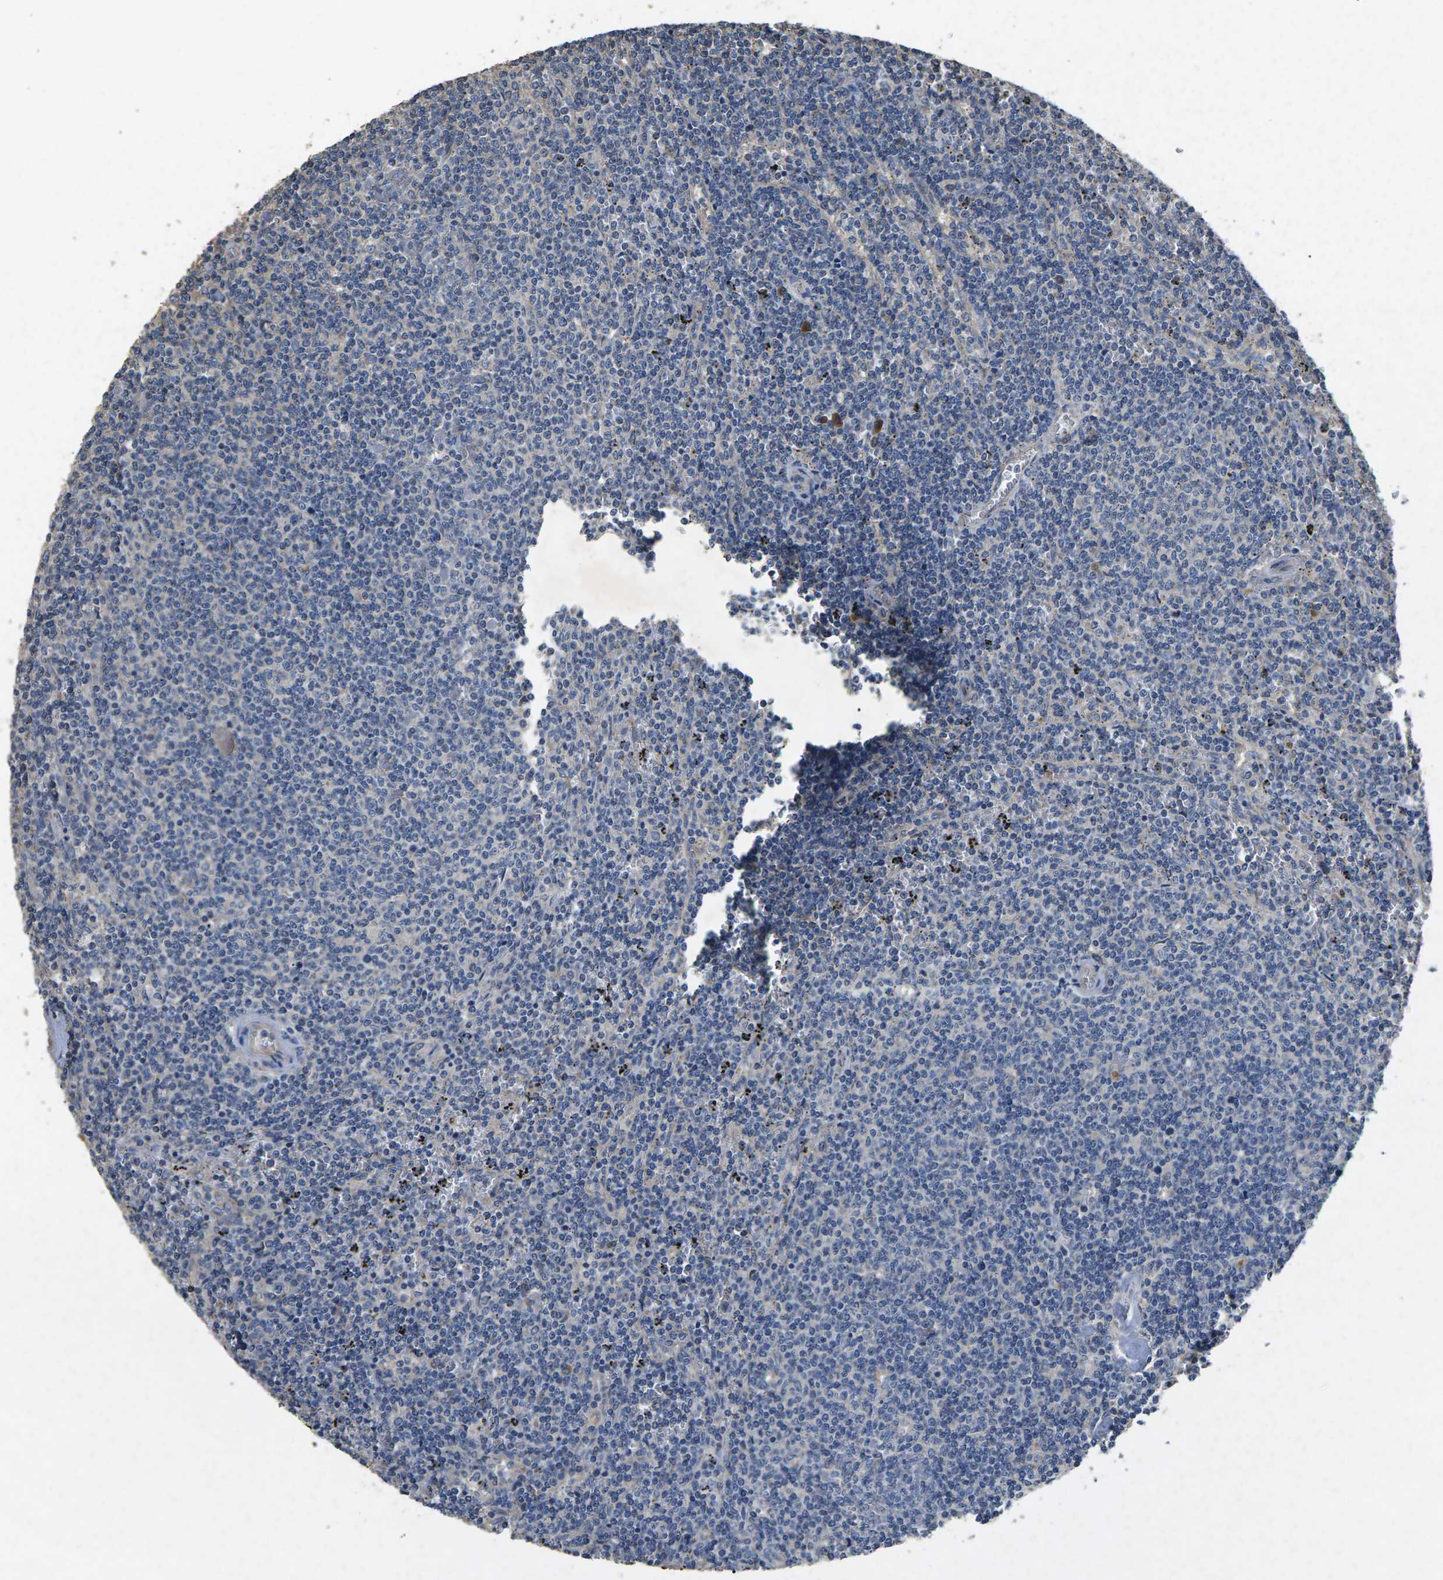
{"staining": {"intensity": "negative", "quantity": "none", "location": "none"}, "tissue": "lymphoma", "cell_type": "Tumor cells", "image_type": "cancer", "snomed": [{"axis": "morphology", "description": "Malignant lymphoma, non-Hodgkin's type, Low grade"}, {"axis": "topography", "description": "Spleen"}], "caption": "Tumor cells are negative for protein expression in human lymphoma.", "gene": "B4GAT1", "patient": {"sex": "female", "age": 50}}